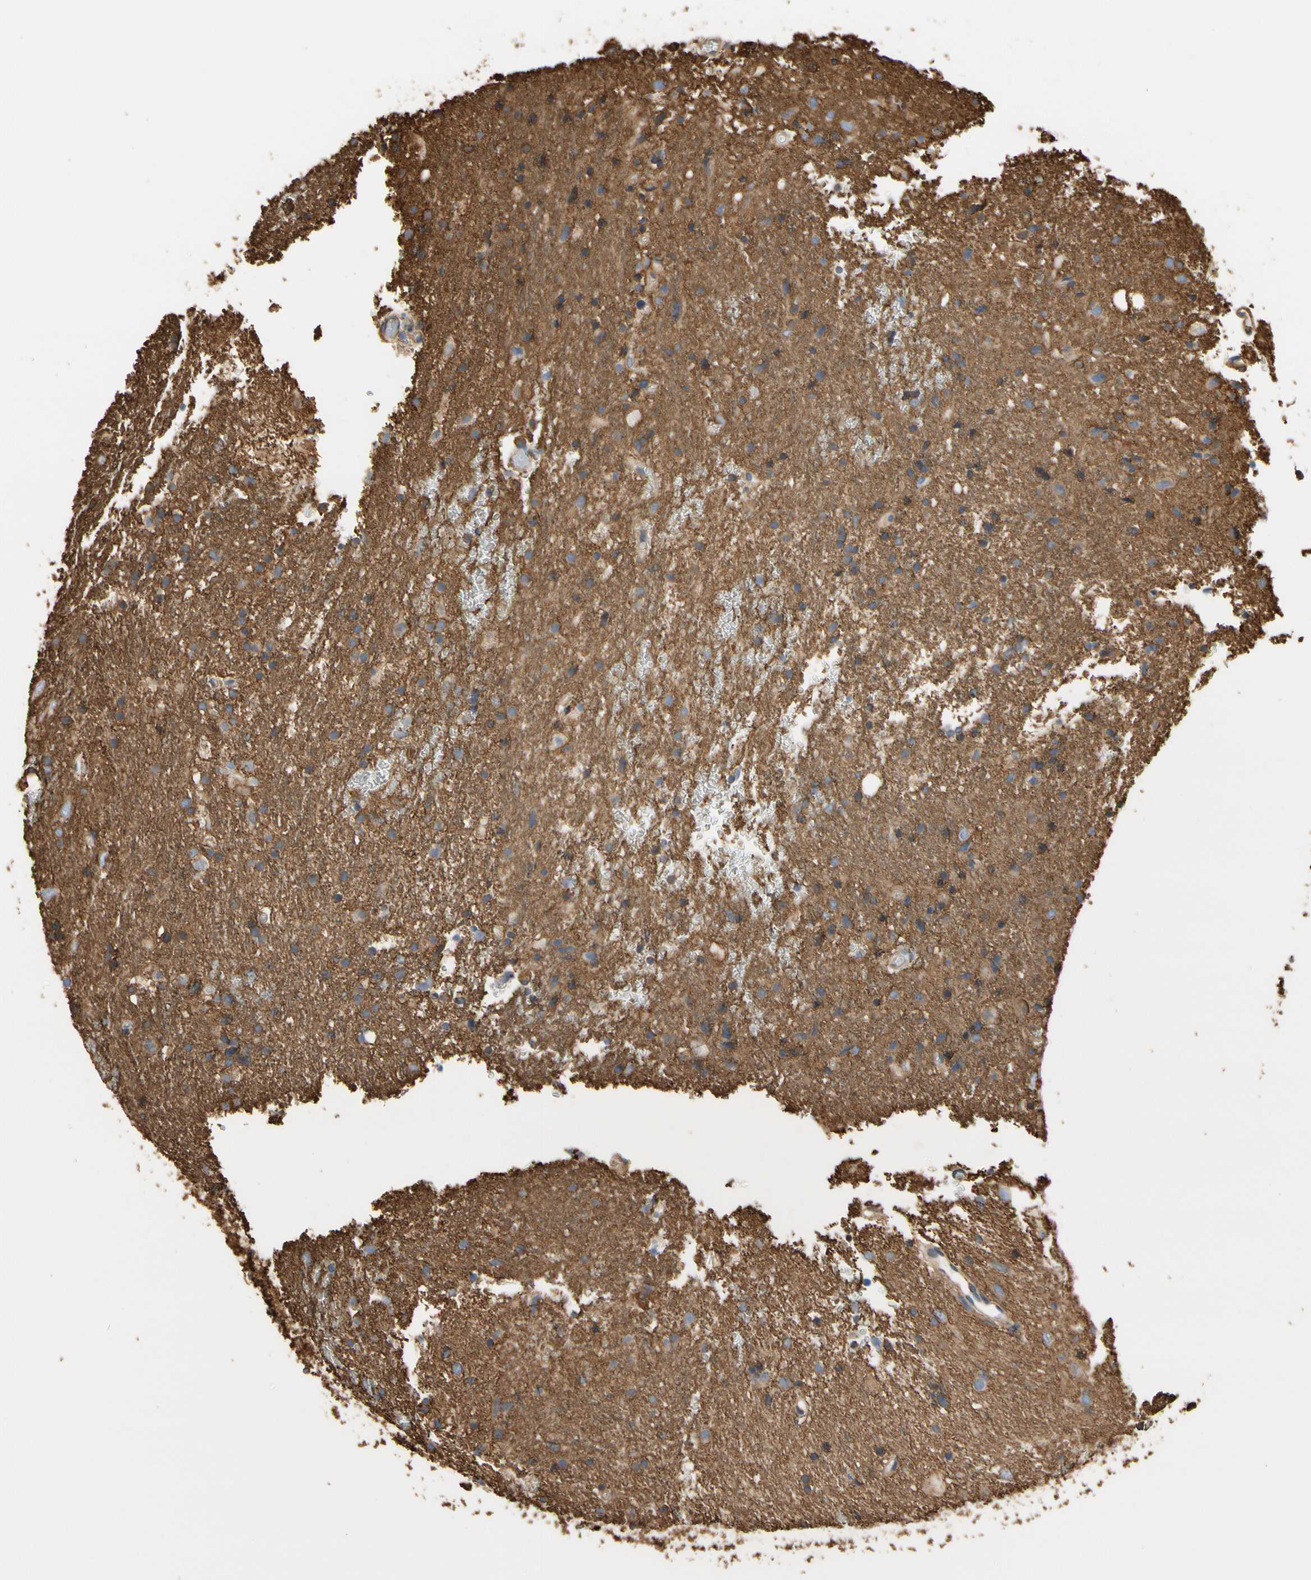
{"staining": {"intensity": "negative", "quantity": "none", "location": "none"}, "tissue": "glioma", "cell_type": "Tumor cells", "image_type": "cancer", "snomed": [{"axis": "morphology", "description": "Glioma, malignant, Low grade"}, {"axis": "topography", "description": "Brain"}], "caption": "DAB immunohistochemical staining of malignant glioma (low-grade) reveals no significant staining in tumor cells.", "gene": "IL1RL1", "patient": {"sex": "male", "age": 77}}